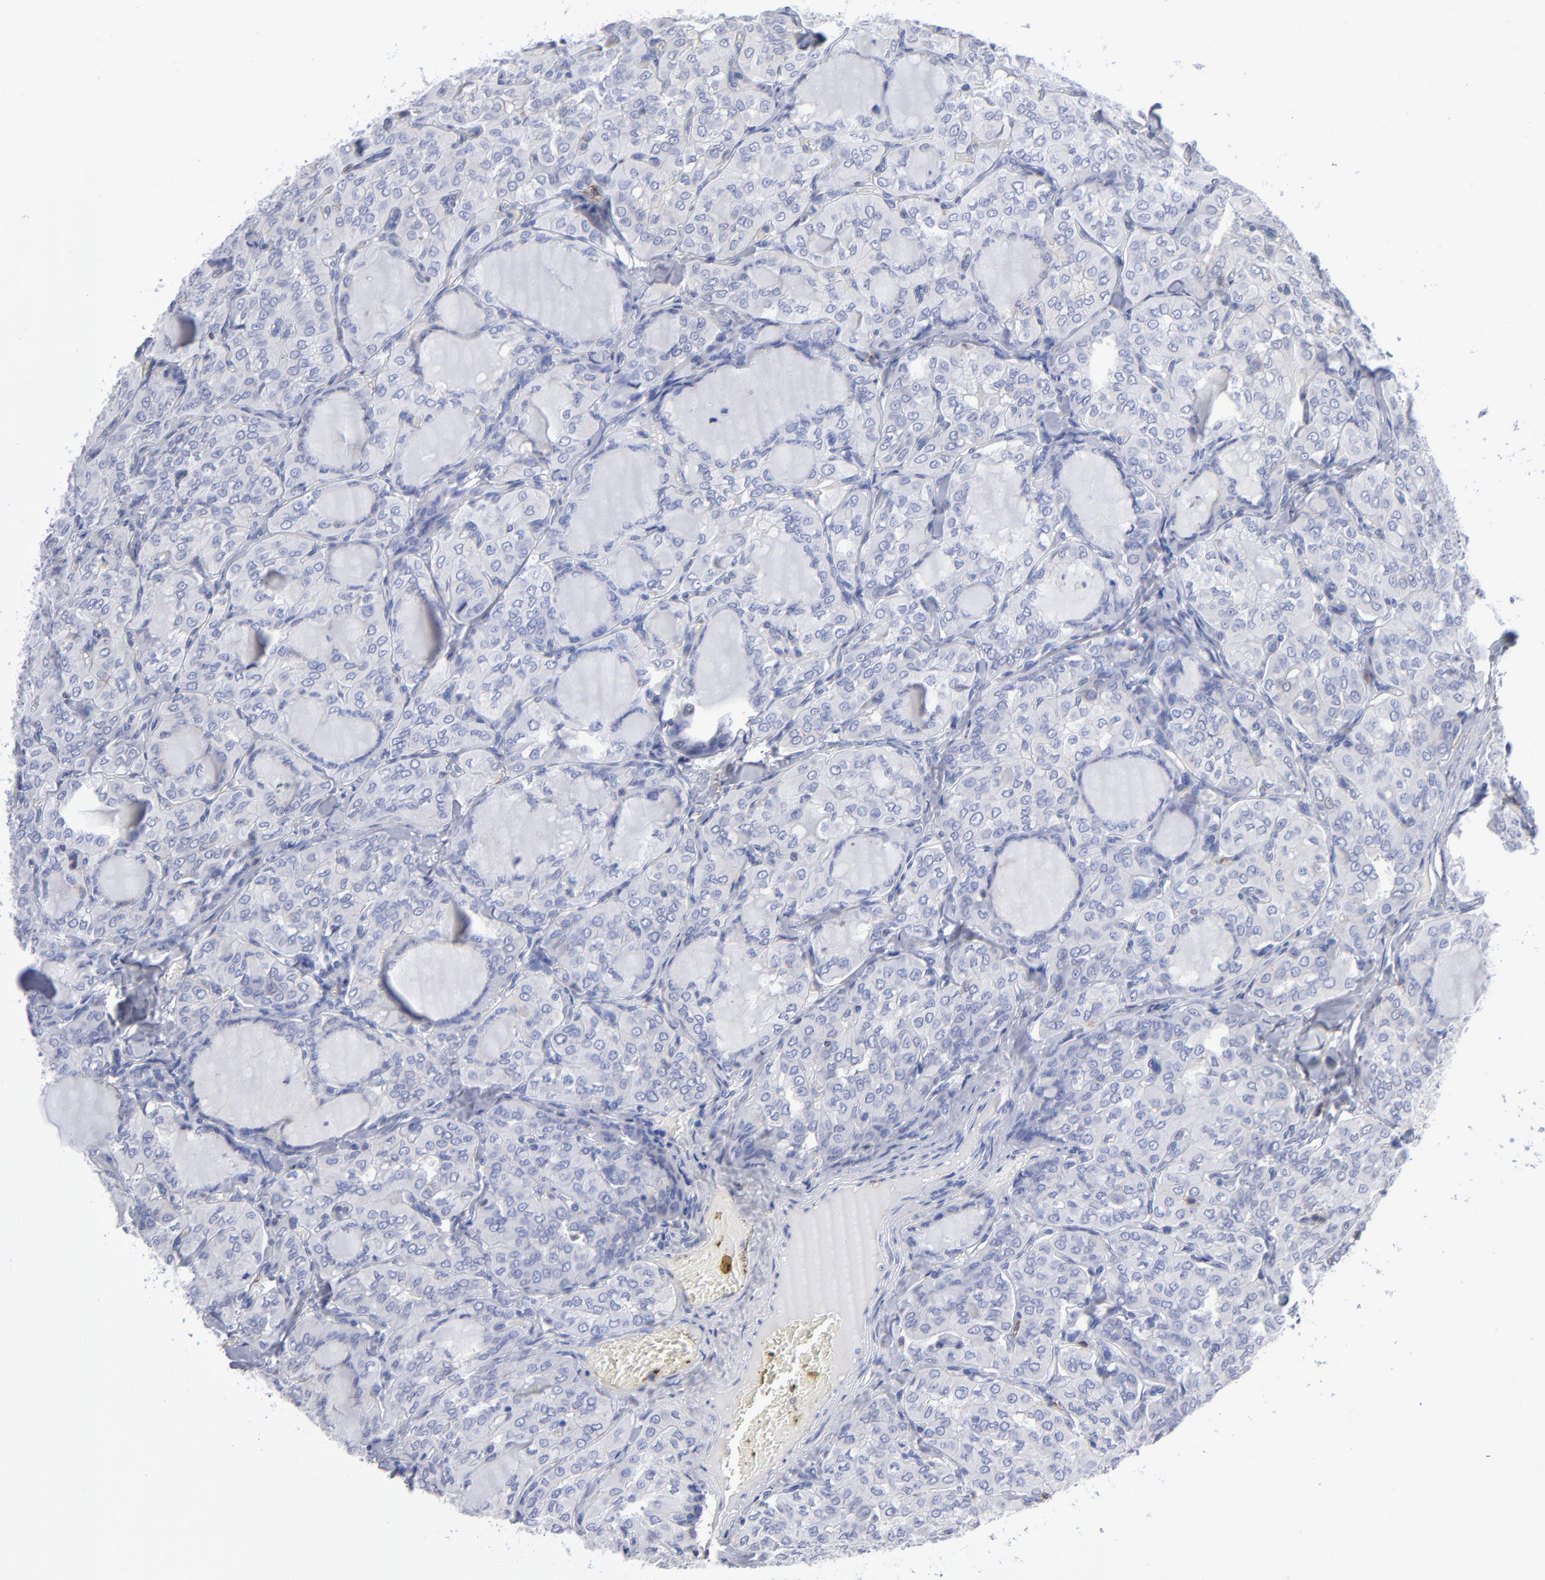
{"staining": {"intensity": "negative", "quantity": "none", "location": "none"}, "tissue": "thyroid cancer", "cell_type": "Tumor cells", "image_type": "cancer", "snomed": [{"axis": "morphology", "description": "Papillary adenocarcinoma, NOS"}, {"axis": "topography", "description": "Thyroid gland"}], "caption": "An IHC histopathology image of thyroid cancer is shown. There is no staining in tumor cells of thyroid cancer. (Stains: DAB (3,3'-diaminobenzidine) immunohistochemistry with hematoxylin counter stain, Microscopy: brightfield microscopy at high magnification).", "gene": "LAT2", "patient": {"sex": "male", "age": 20}}